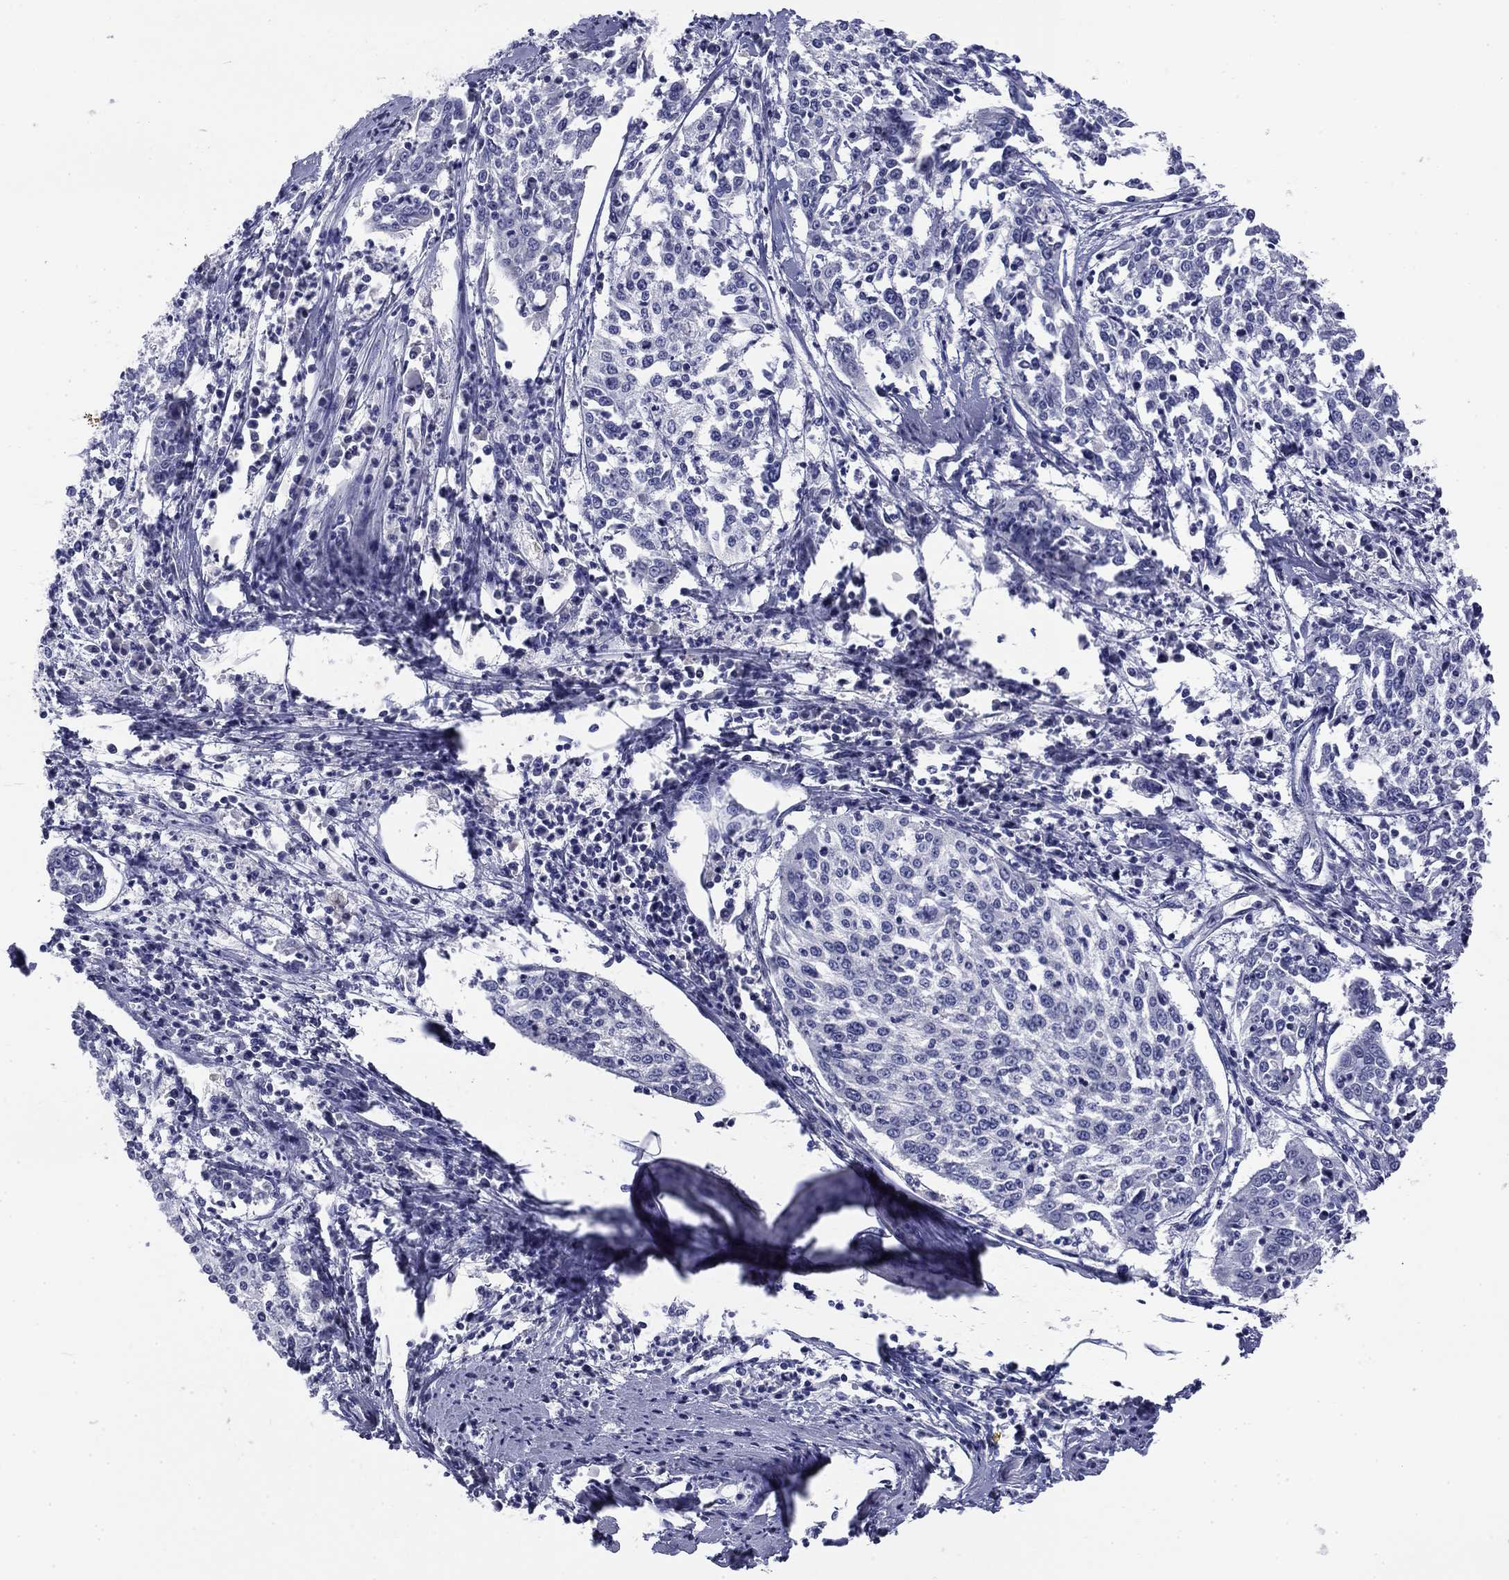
{"staining": {"intensity": "negative", "quantity": "none", "location": "none"}, "tissue": "cervical cancer", "cell_type": "Tumor cells", "image_type": "cancer", "snomed": [{"axis": "morphology", "description": "Squamous cell carcinoma, NOS"}, {"axis": "topography", "description": "Cervix"}], "caption": "Immunohistochemistry (IHC) photomicrograph of neoplastic tissue: cervical squamous cell carcinoma stained with DAB (3,3'-diaminobenzidine) reveals no significant protein expression in tumor cells.", "gene": "ABCC2", "patient": {"sex": "female", "age": 41}}